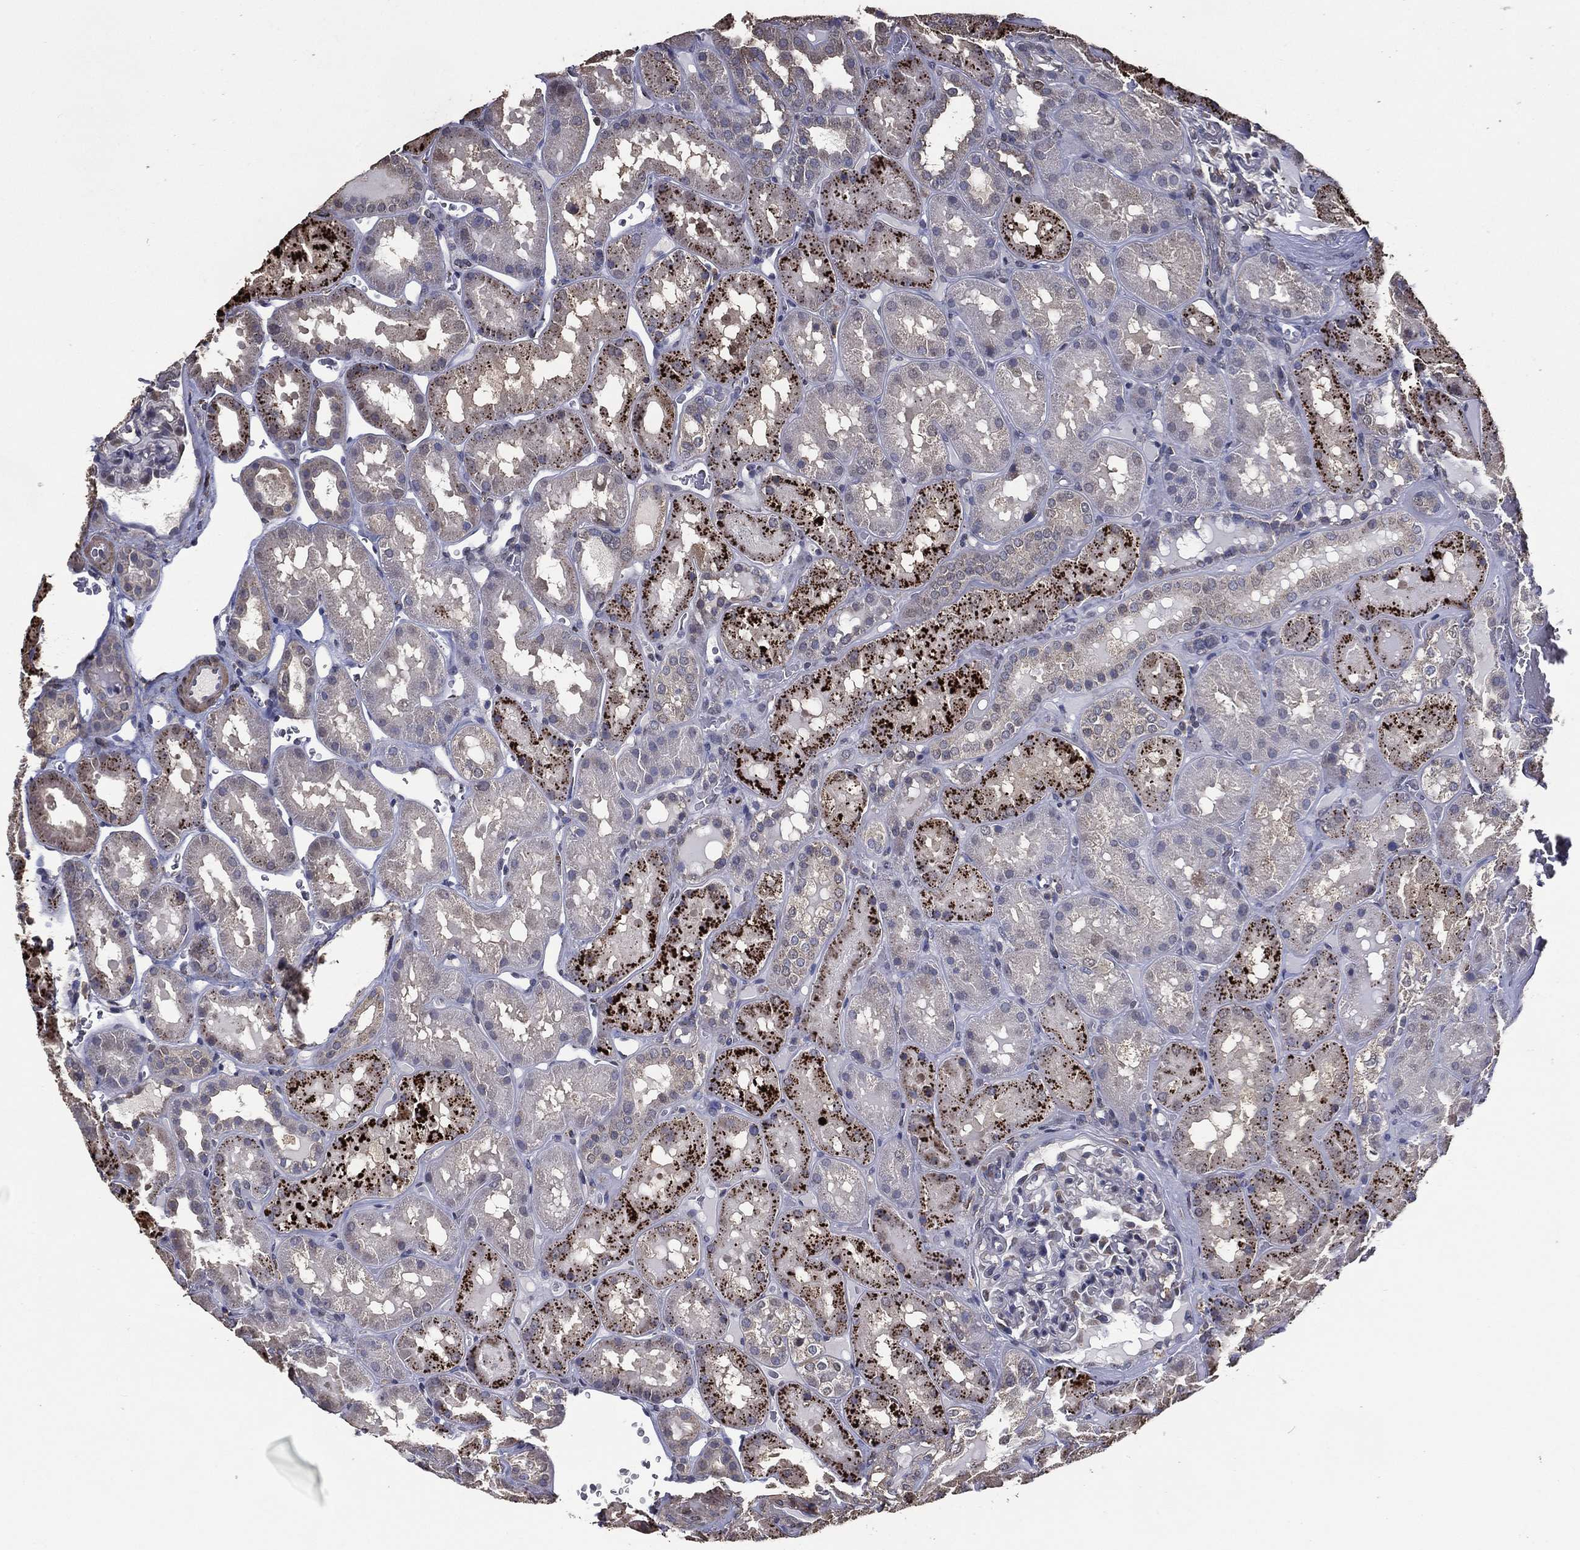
{"staining": {"intensity": "weak", "quantity": "<25%", "location": "cytoplasmic/membranous"}, "tissue": "kidney", "cell_type": "Cells in glomeruli", "image_type": "normal", "snomed": [{"axis": "morphology", "description": "Normal tissue, NOS"}, {"axis": "topography", "description": "Kidney"}], "caption": "IHC of unremarkable human kidney exhibits no expression in cells in glomeruli. (DAB (3,3'-diaminobenzidine) immunohistochemistry, high magnification).", "gene": "GPR183", "patient": {"sex": "male", "age": 73}}